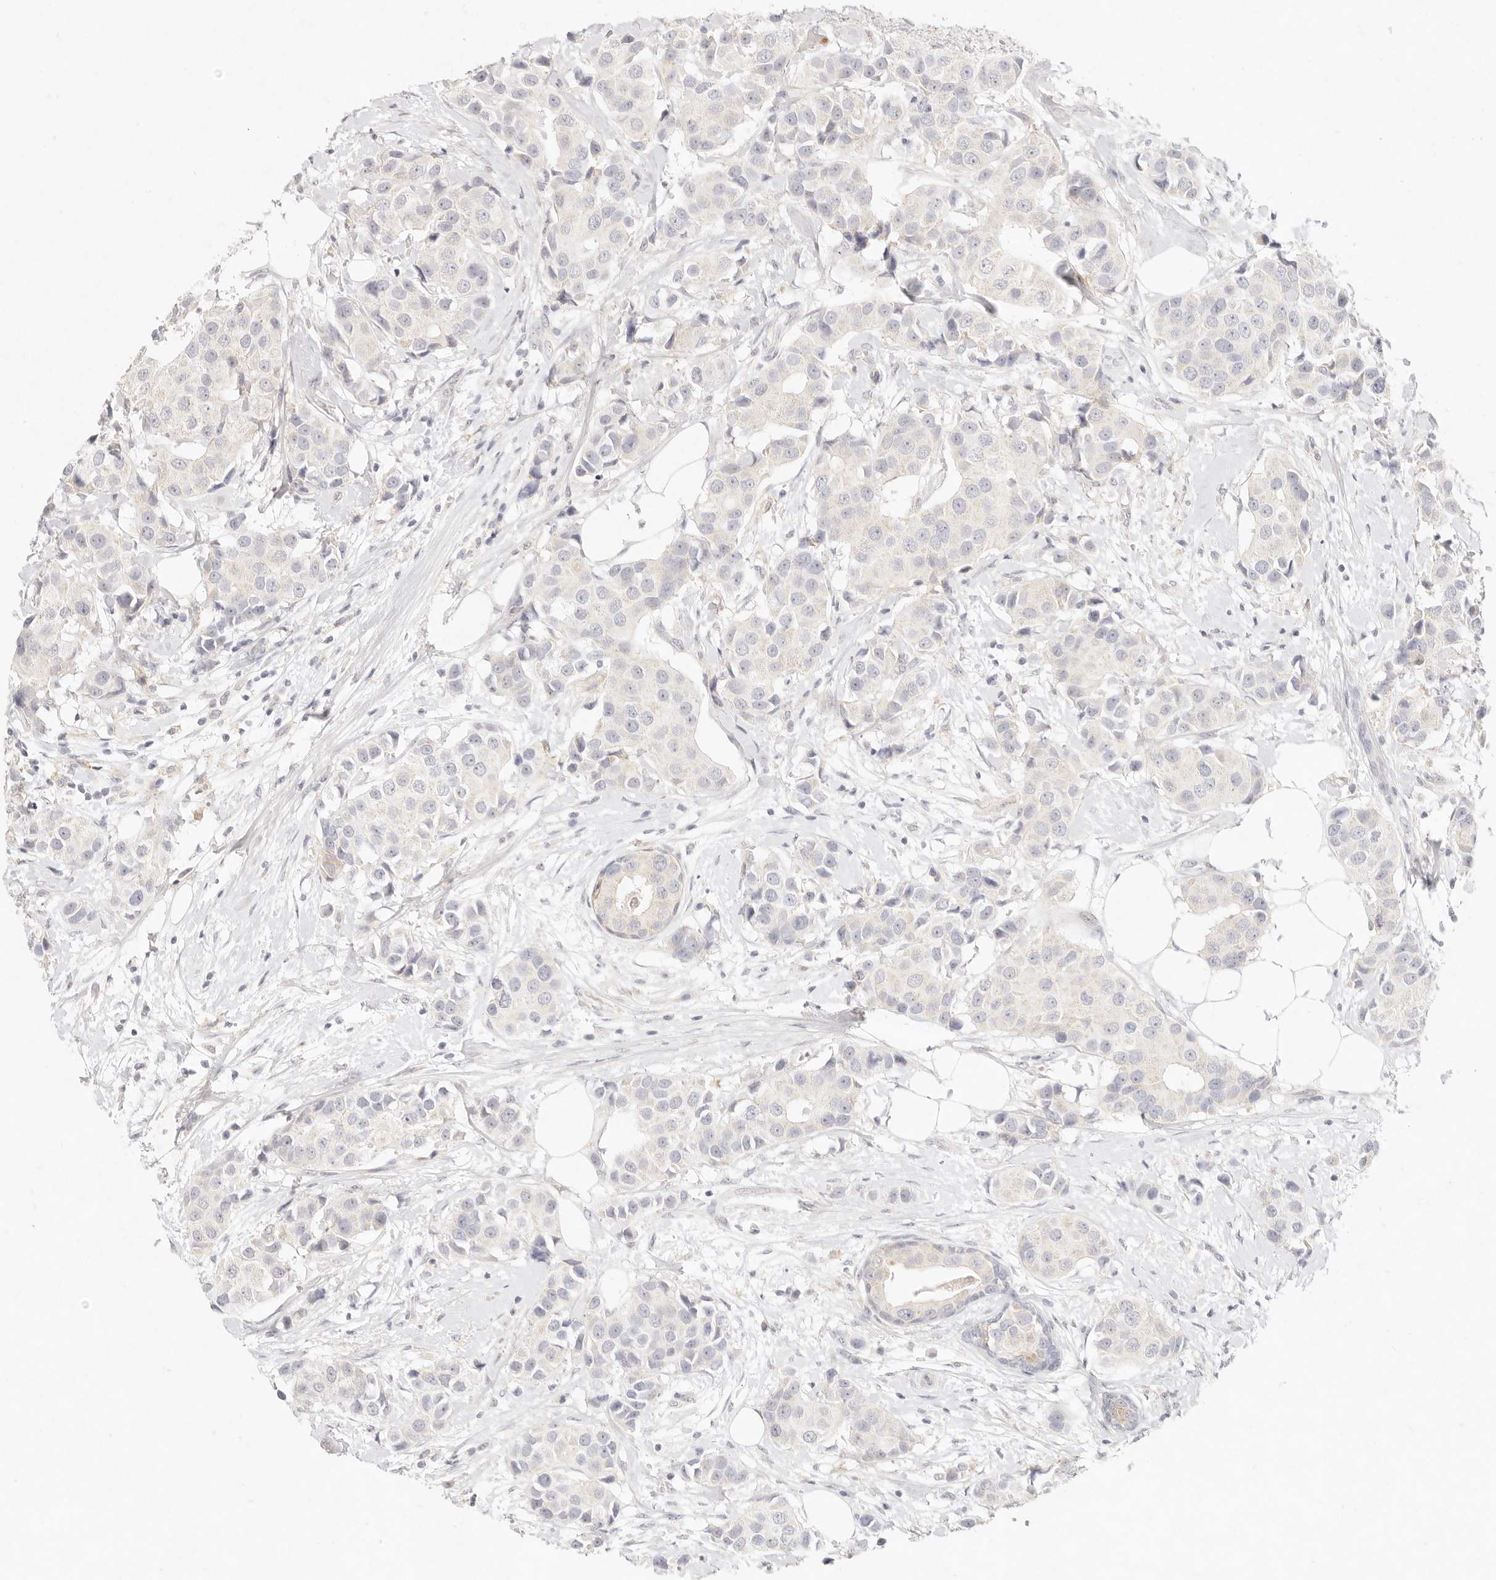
{"staining": {"intensity": "negative", "quantity": "none", "location": "none"}, "tissue": "breast cancer", "cell_type": "Tumor cells", "image_type": "cancer", "snomed": [{"axis": "morphology", "description": "Normal tissue, NOS"}, {"axis": "morphology", "description": "Duct carcinoma"}, {"axis": "topography", "description": "Breast"}], "caption": "DAB immunohistochemical staining of human invasive ductal carcinoma (breast) displays no significant positivity in tumor cells.", "gene": "GPR84", "patient": {"sex": "female", "age": 39}}